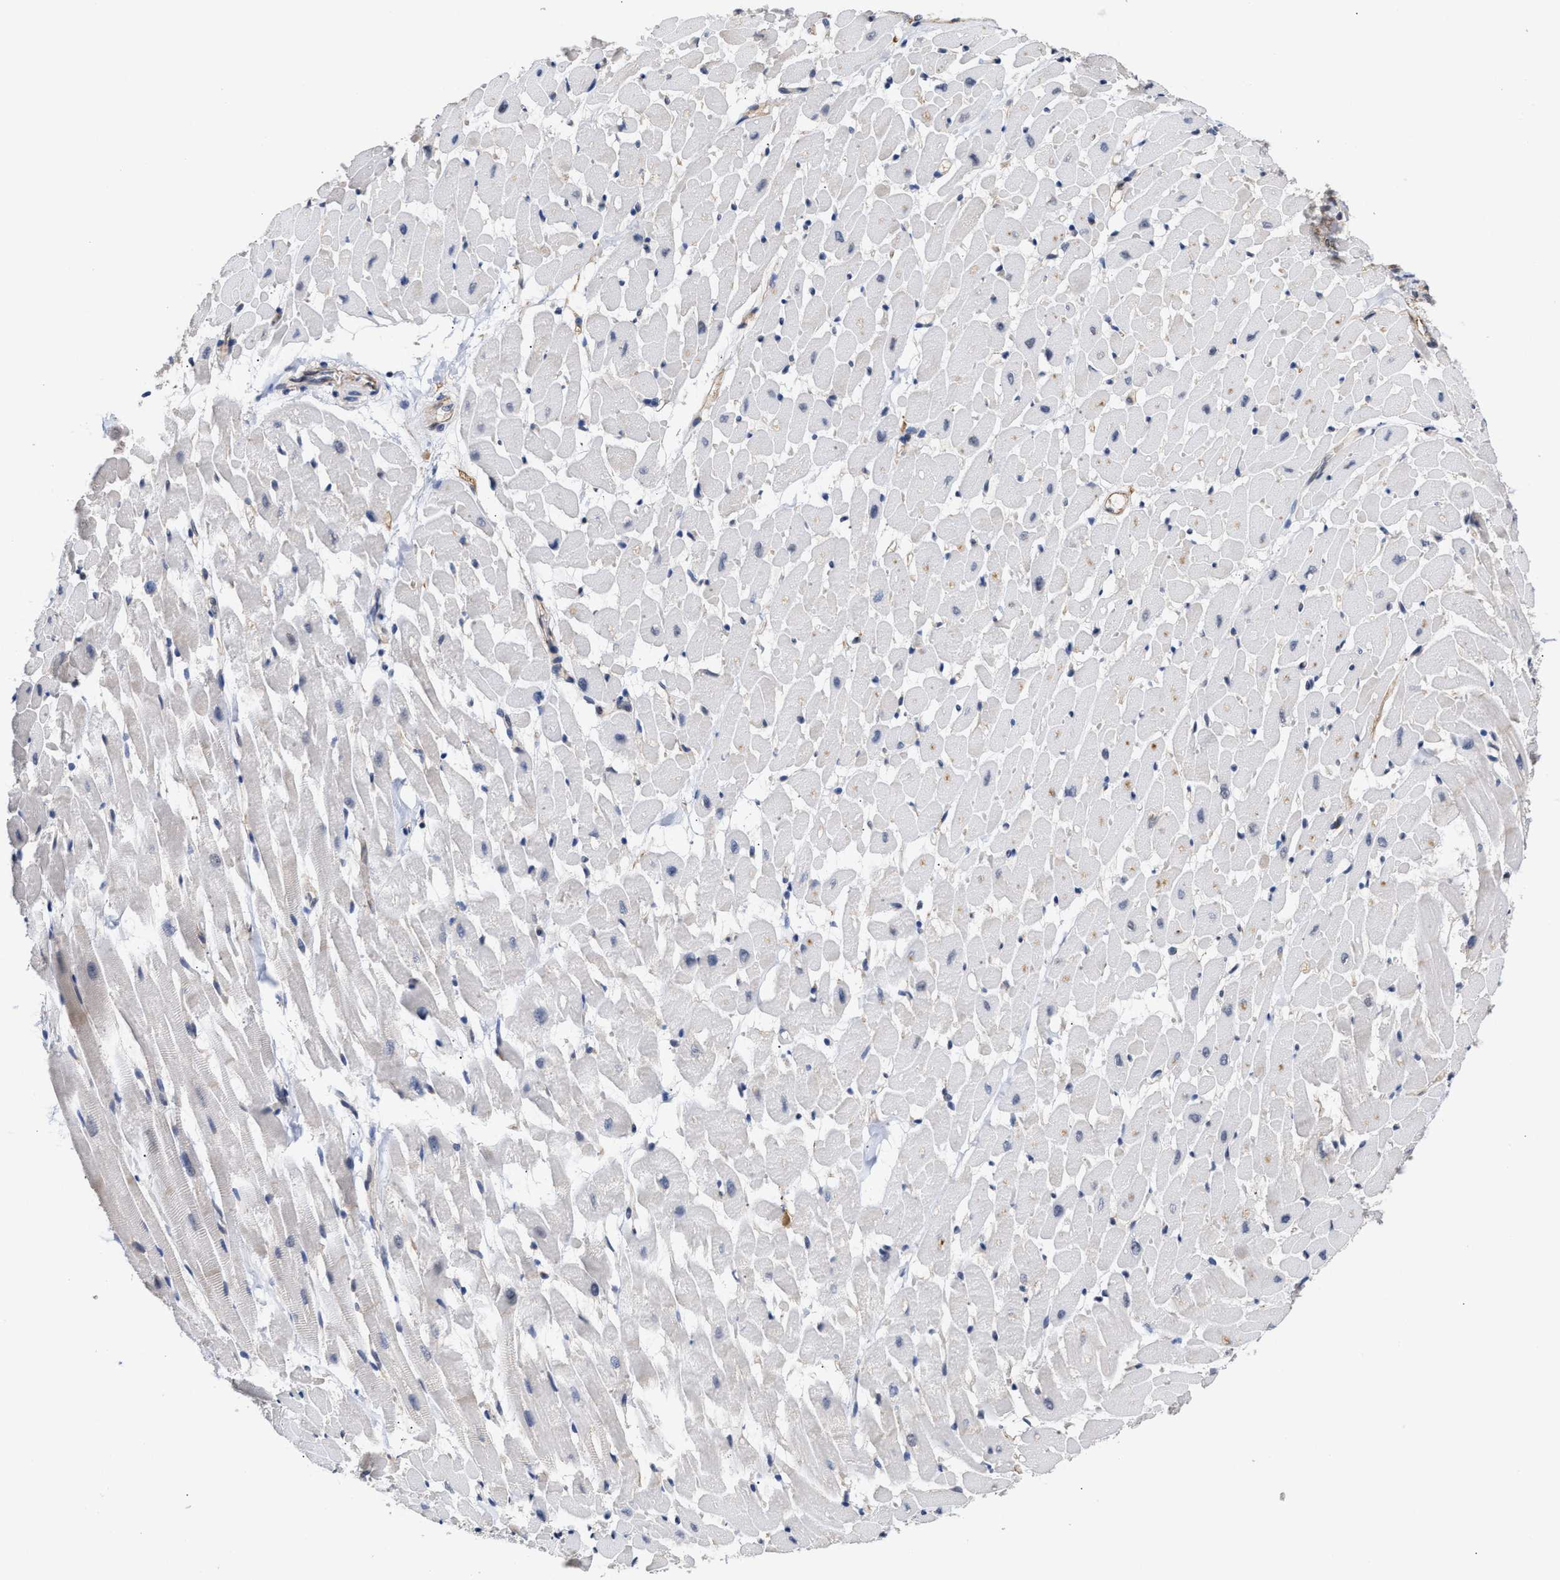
{"staining": {"intensity": "negative", "quantity": "none", "location": "none"}, "tissue": "heart muscle", "cell_type": "Cardiomyocytes", "image_type": "normal", "snomed": [{"axis": "morphology", "description": "Normal tissue, NOS"}, {"axis": "topography", "description": "Heart"}], "caption": "Immunohistochemistry of normal human heart muscle displays no expression in cardiomyocytes. Brightfield microscopy of immunohistochemistry stained with DAB (3,3'-diaminobenzidine) (brown) and hematoxylin (blue), captured at high magnification.", "gene": "AHNAK2", "patient": {"sex": "male", "age": 45}}